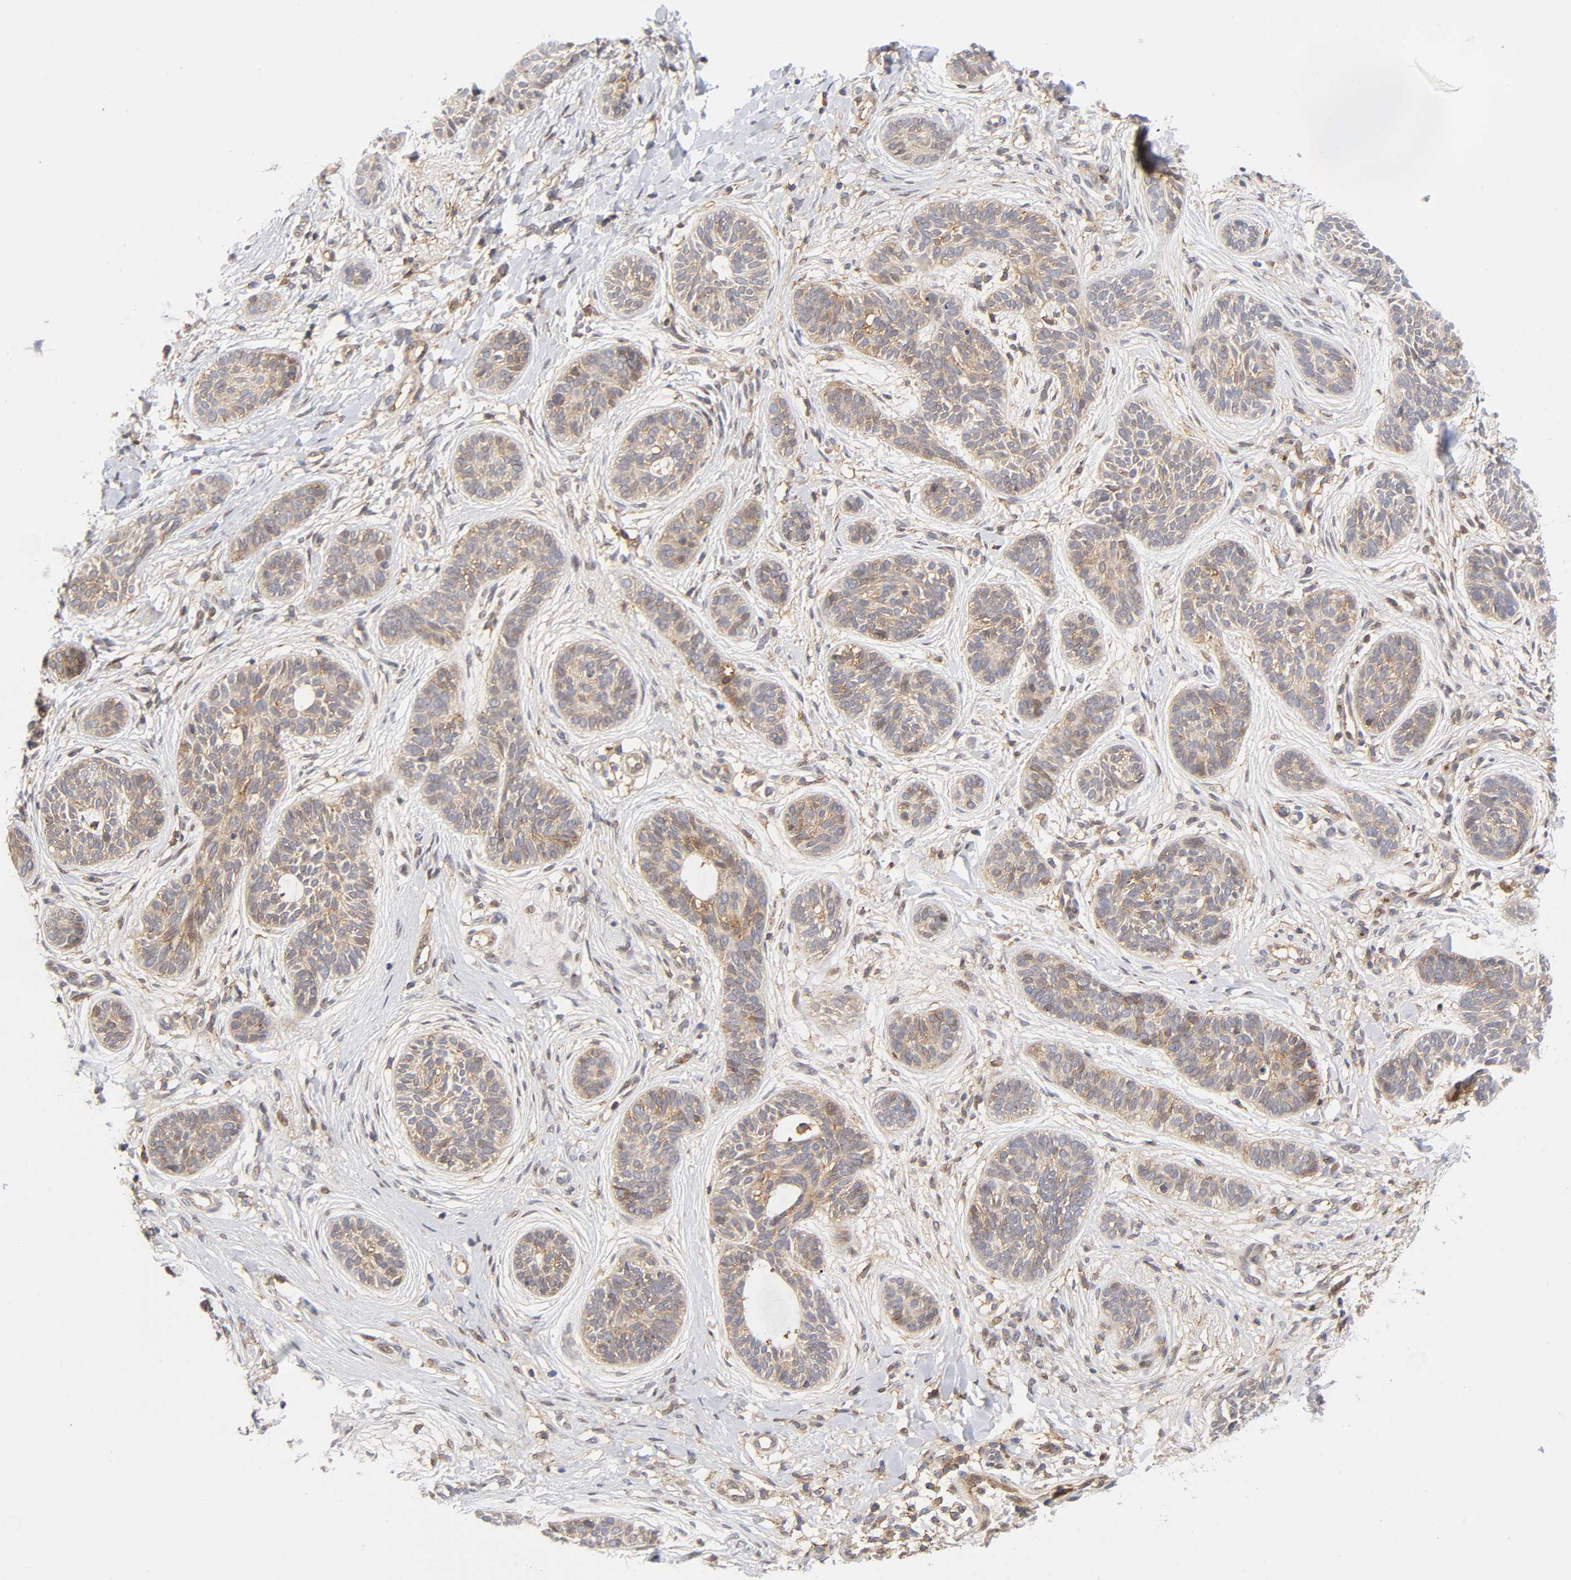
{"staining": {"intensity": "weak", "quantity": ">75%", "location": "cytoplasmic/membranous"}, "tissue": "skin cancer", "cell_type": "Tumor cells", "image_type": "cancer", "snomed": [{"axis": "morphology", "description": "Normal tissue, NOS"}, {"axis": "morphology", "description": "Basal cell carcinoma"}, {"axis": "topography", "description": "Skin"}], "caption": "Skin cancer (basal cell carcinoma) tissue reveals weak cytoplasmic/membranous positivity in about >75% of tumor cells, visualized by immunohistochemistry. (brown staining indicates protein expression, while blue staining denotes nuclei).", "gene": "ANXA7", "patient": {"sex": "male", "age": 63}}